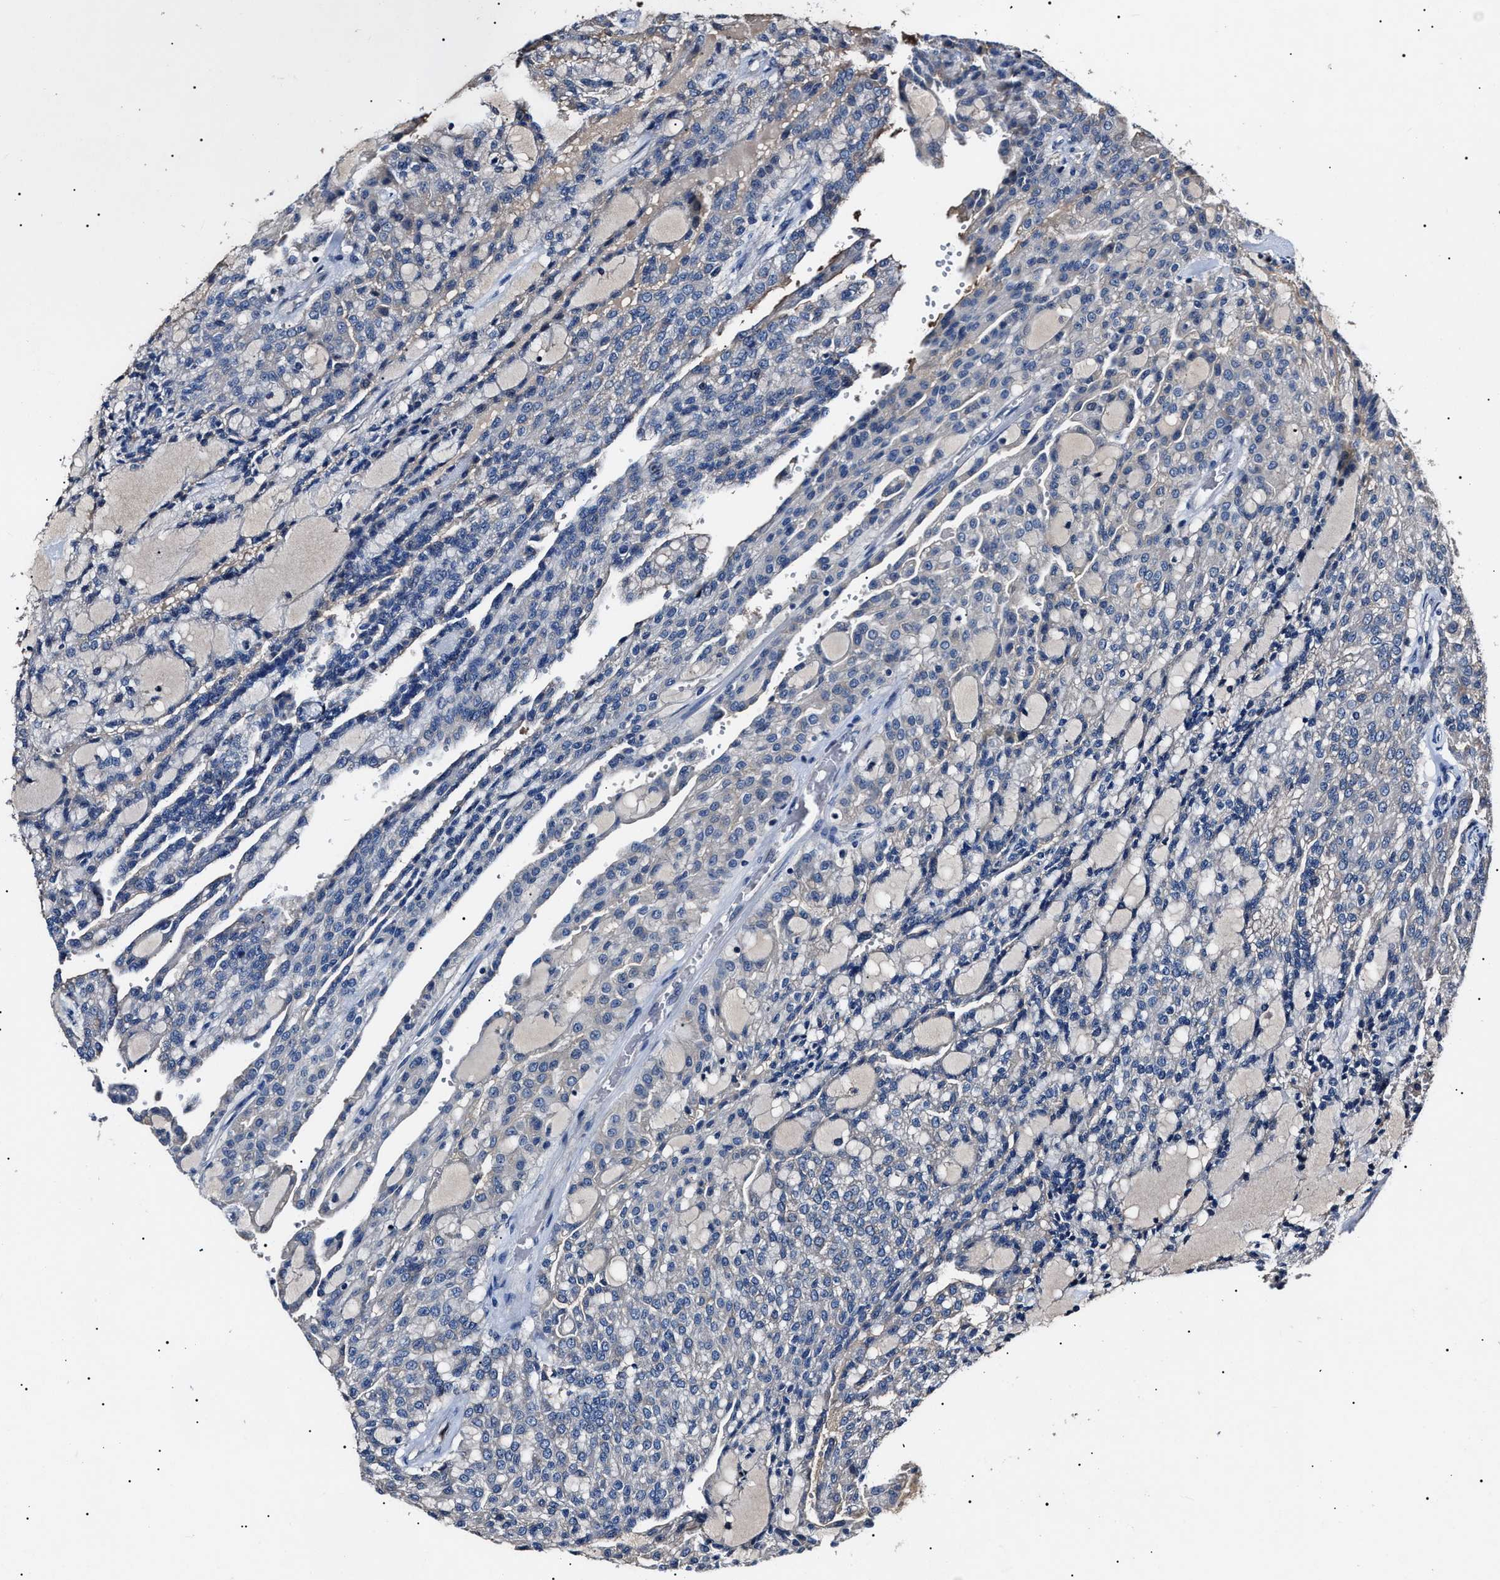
{"staining": {"intensity": "negative", "quantity": "none", "location": "none"}, "tissue": "renal cancer", "cell_type": "Tumor cells", "image_type": "cancer", "snomed": [{"axis": "morphology", "description": "Adenocarcinoma, NOS"}, {"axis": "topography", "description": "Kidney"}], "caption": "Immunohistochemistry of human adenocarcinoma (renal) exhibits no staining in tumor cells.", "gene": "IFT81", "patient": {"sex": "male", "age": 63}}